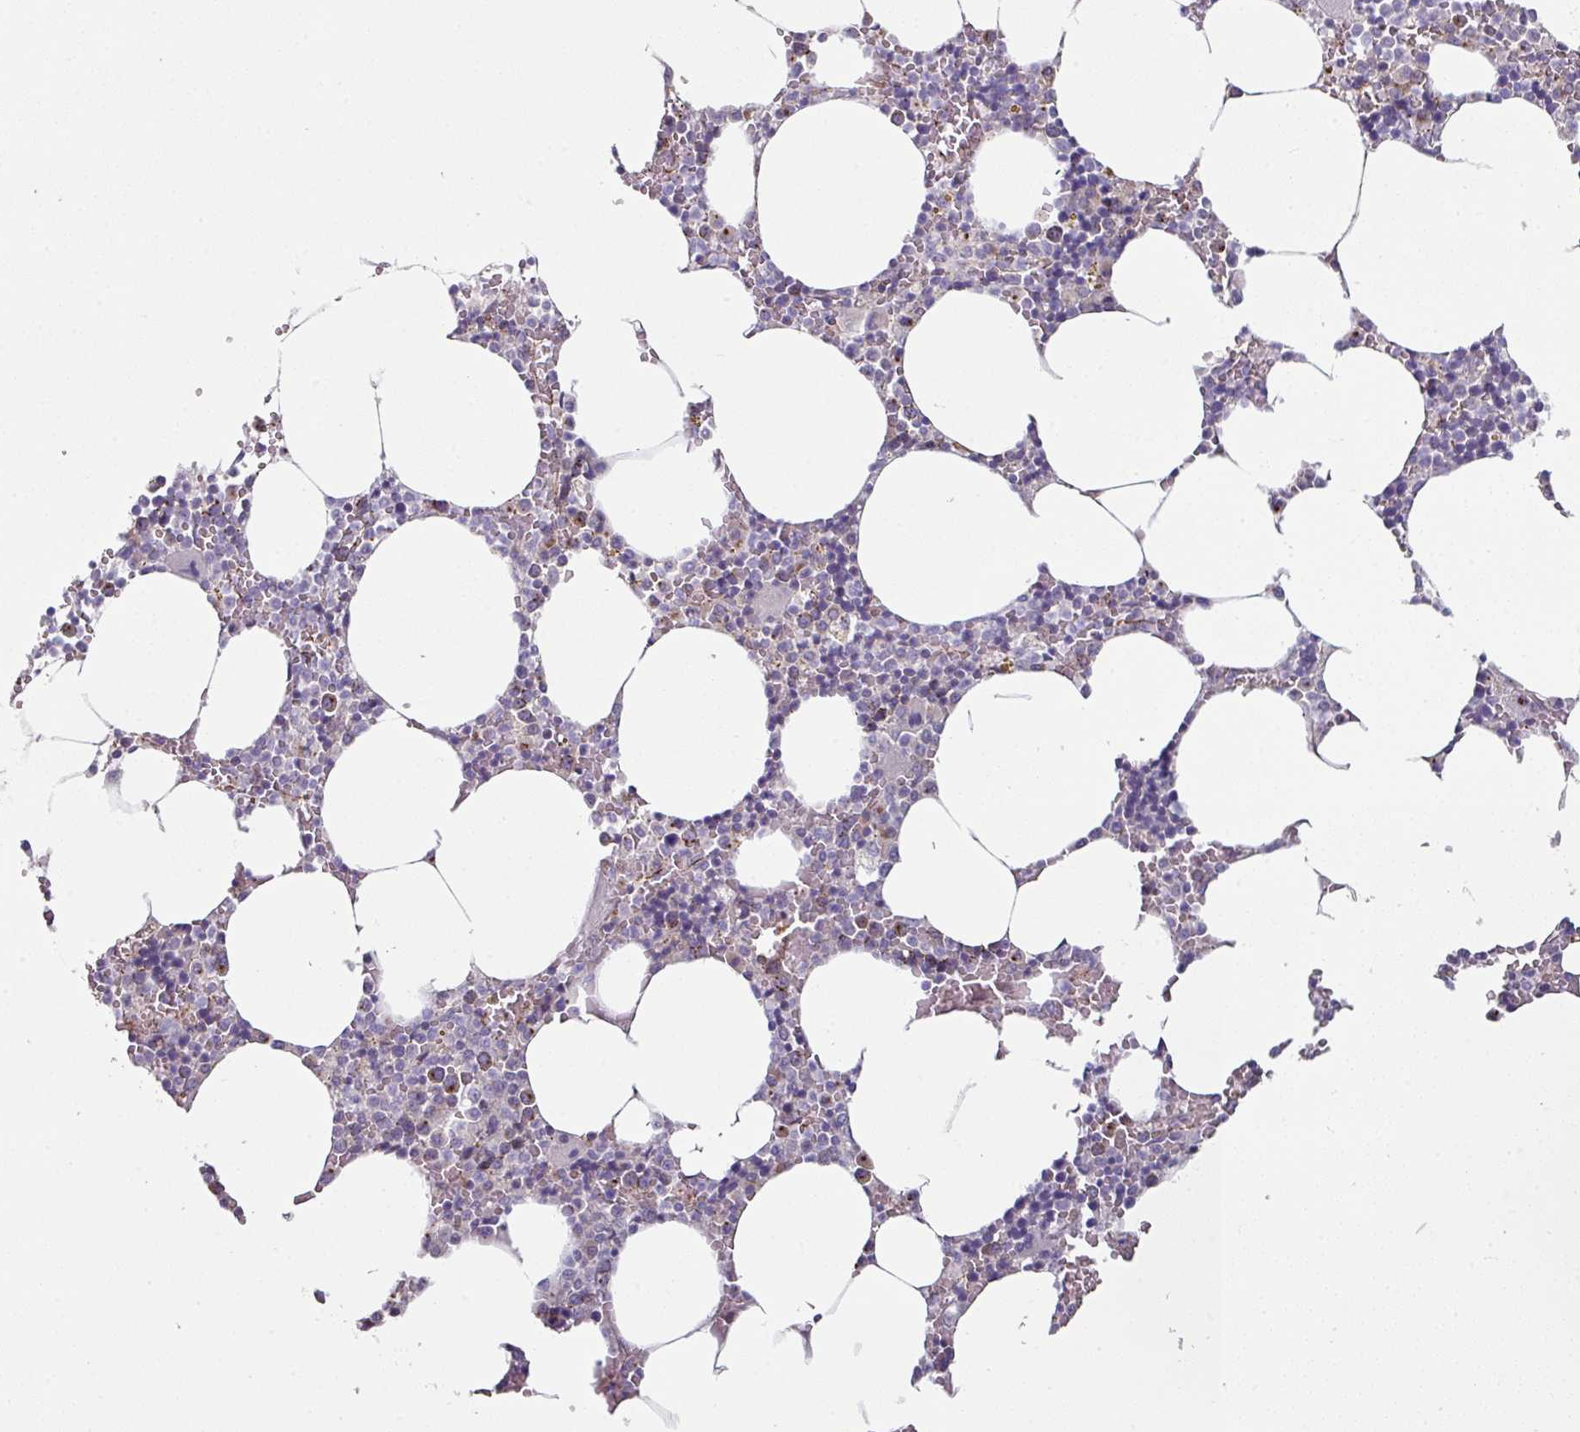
{"staining": {"intensity": "moderate", "quantity": "<25%", "location": "cytoplasmic/membranous"}, "tissue": "bone marrow", "cell_type": "Hematopoietic cells", "image_type": "normal", "snomed": [{"axis": "morphology", "description": "Normal tissue, NOS"}, {"axis": "topography", "description": "Bone marrow"}], "caption": "Protein staining of normal bone marrow exhibits moderate cytoplasmic/membranous staining in approximately <25% of hematopoietic cells.", "gene": "JUP", "patient": {"sex": "male", "age": 70}}